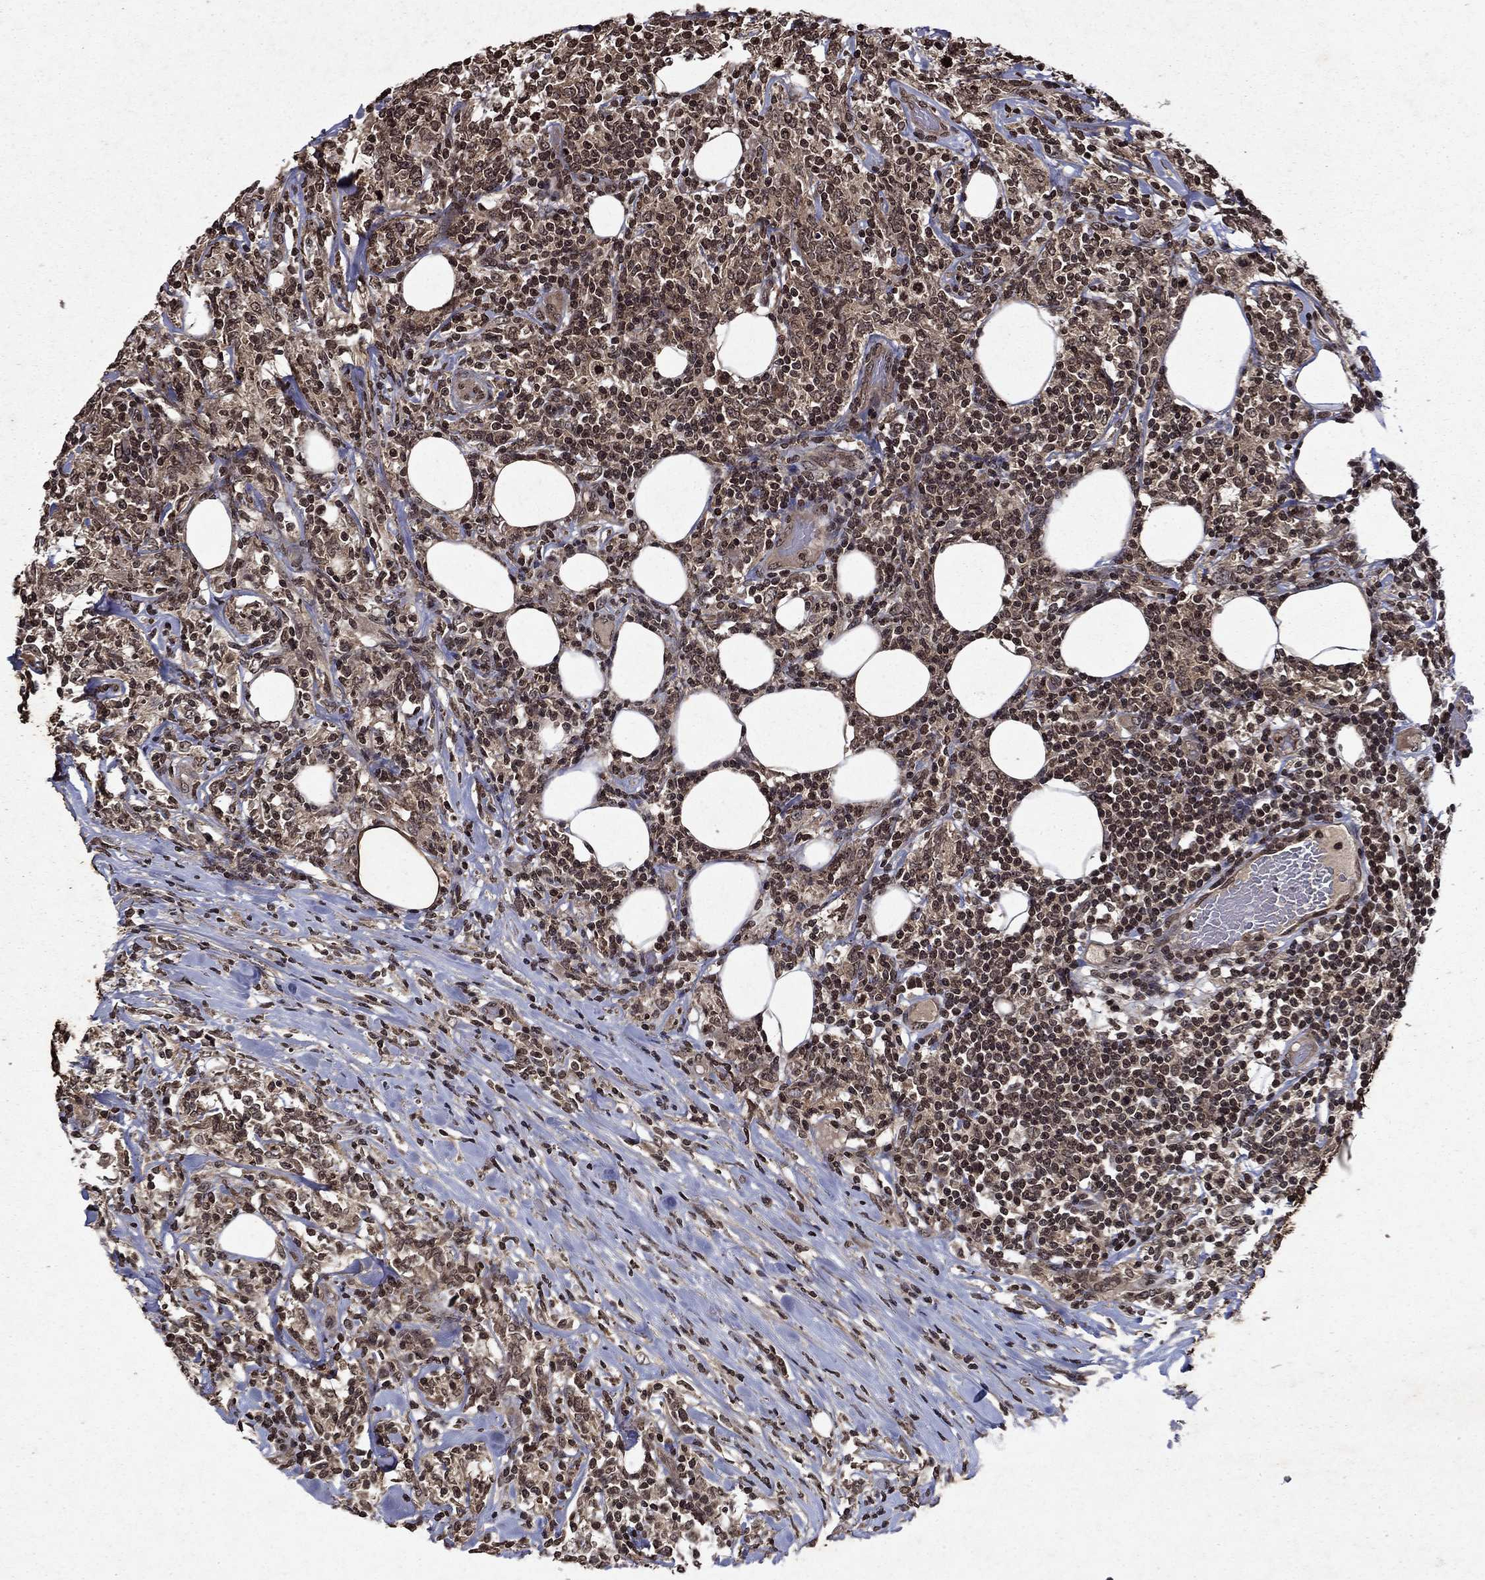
{"staining": {"intensity": "strong", "quantity": "25%-75%", "location": "nuclear"}, "tissue": "lymphoma", "cell_type": "Tumor cells", "image_type": "cancer", "snomed": [{"axis": "morphology", "description": "Malignant lymphoma, non-Hodgkin's type, High grade"}, {"axis": "topography", "description": "Lymph node"}], "caption": "Lymphoma stained for a protein shows strong nuclear positivity in tumor cells.", "gene": "PIN4", "patient": {"sex": "female", "age": 84}}